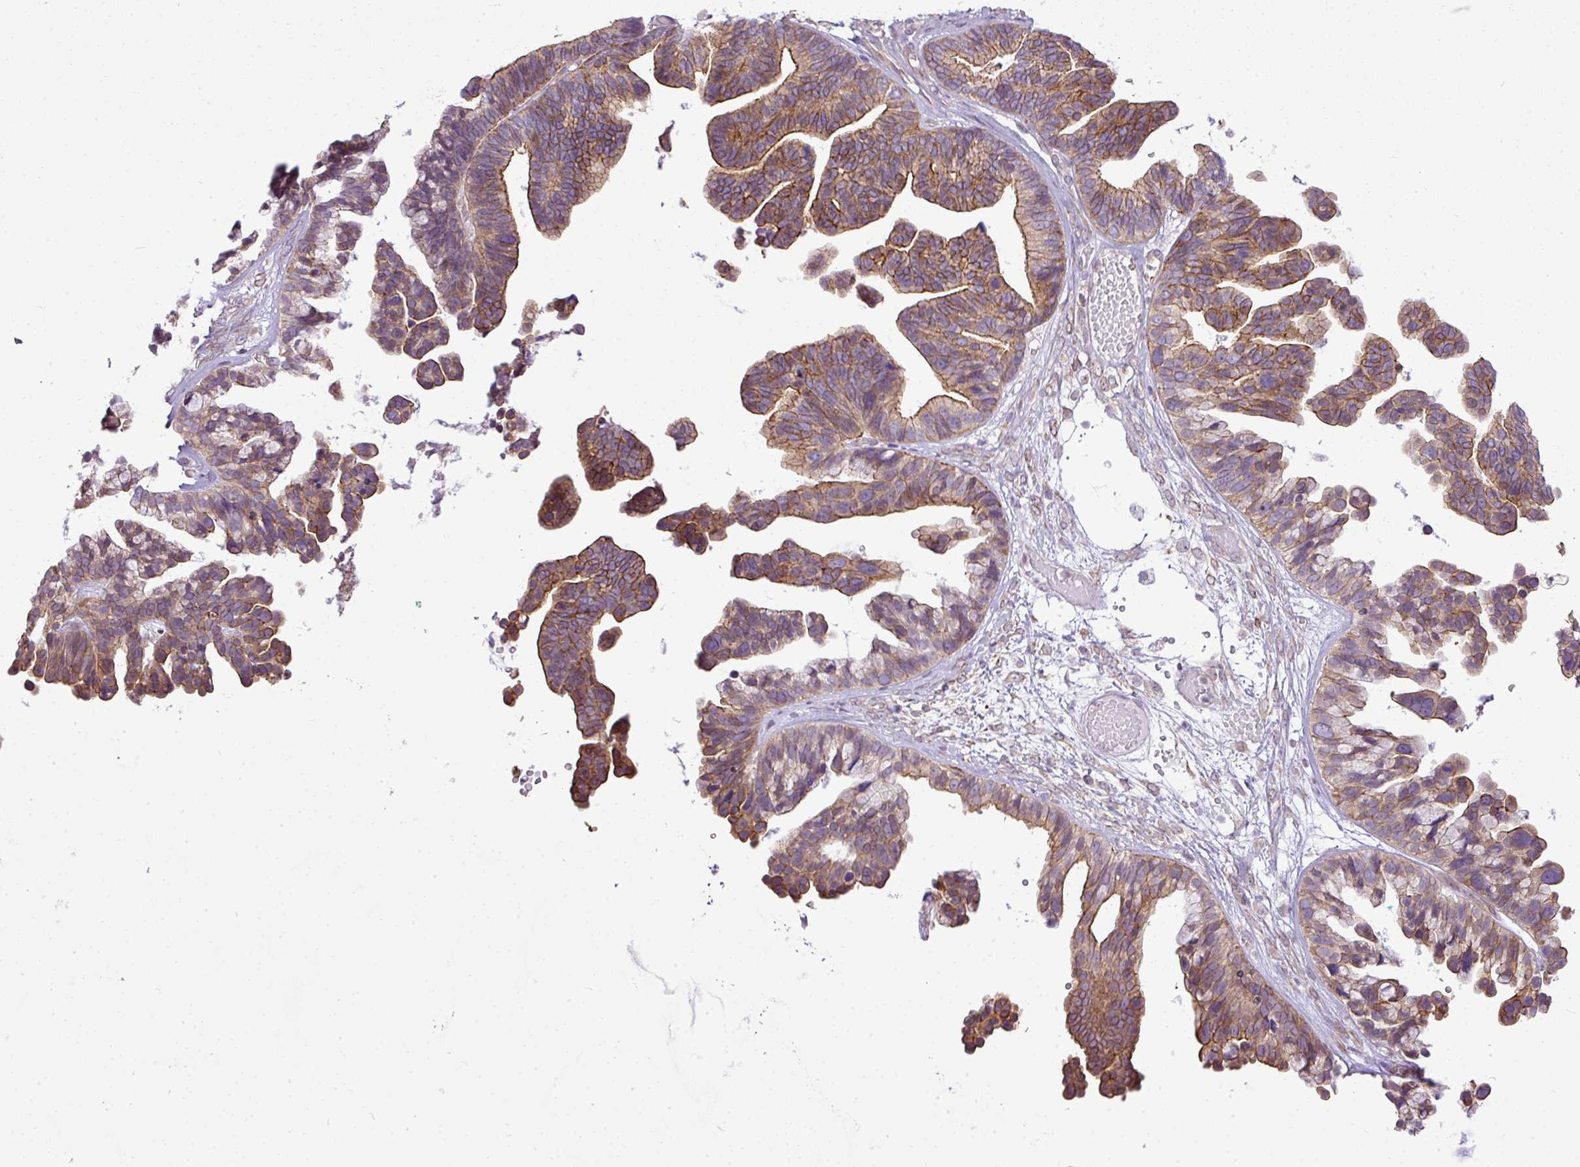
{"staining": {"intensity": "moderate", "quantity": ">75%", "location": "cytoplasmic/membranous"}, "tissue": "ovarian cancer", "cell_type": "Tumor cells", "image_type": "cancer", "snomed": [{"axis": "morphology", "description": "Cystadenocarcinoma, serous, NOS"}, {"axis": "topography", "description": "Ovary"}], "caption": "Human ovarian cancer stained with a brown dye reveals moderate cytoplasmic/membranous positive expression in about >75% of tumor cells.", "gene": "COX18", "patient": {"sex": "female", "age": 56}}